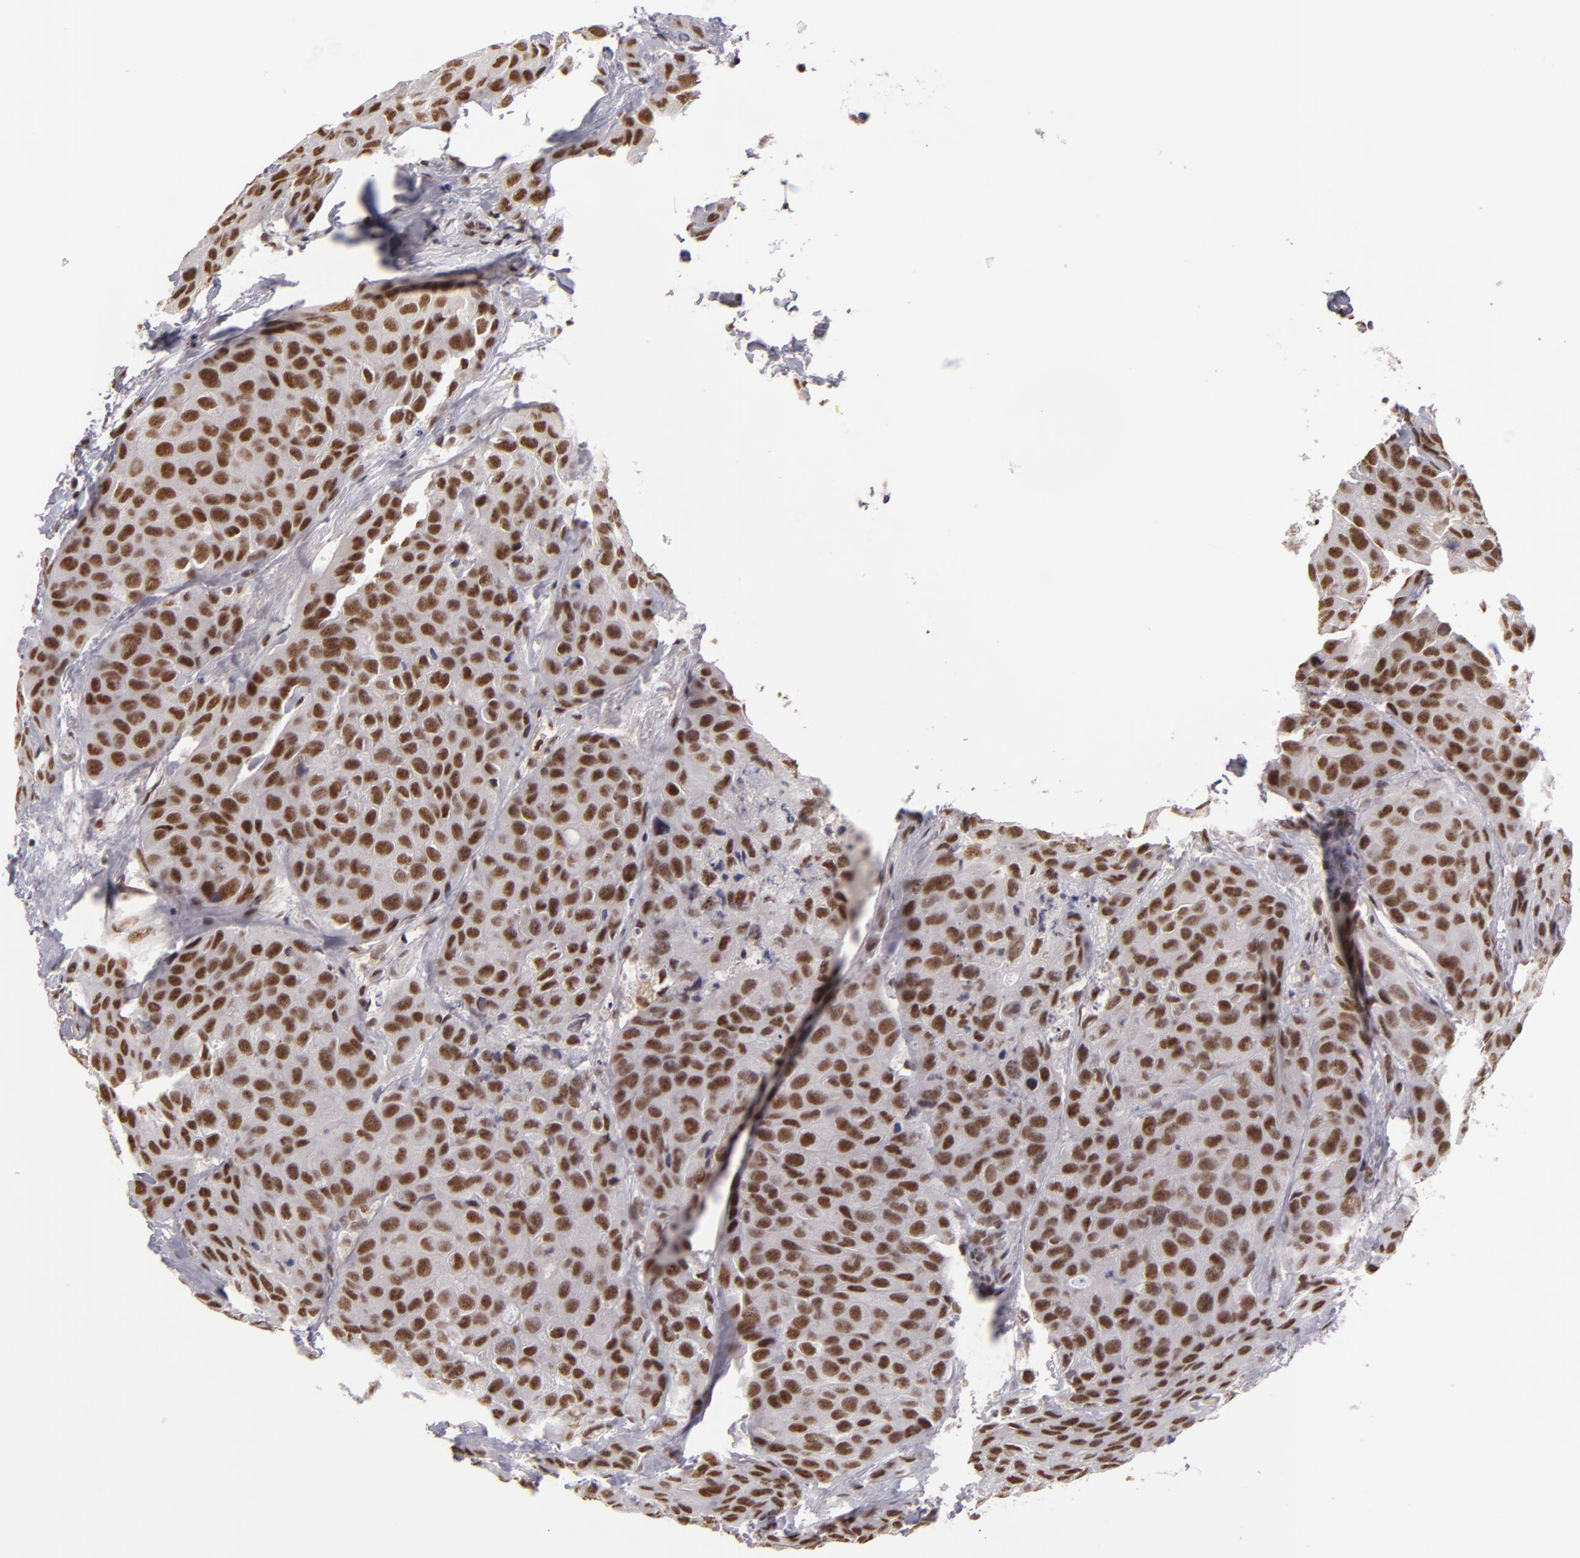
{"staining": {"intensity": "moderate", "quantity": ">75%", "location": "nuclear"}, "tissue": "breast cancer", "cell_type": "Tumor cells", "image_type": "cancer", "snomed": [{"axis": "morphology", "description": "Duct carcinoma"}, {"axis": "topography", "description": "Breast"}], "caption": "Breast invasive ductal carcinoma tissue reveals moderate nuclear expression in approximately >75% of tumor cells, visualized by immunohistochemistry.", "gene": "INTS6", "patient": {"sex": "female", "age": 68}}